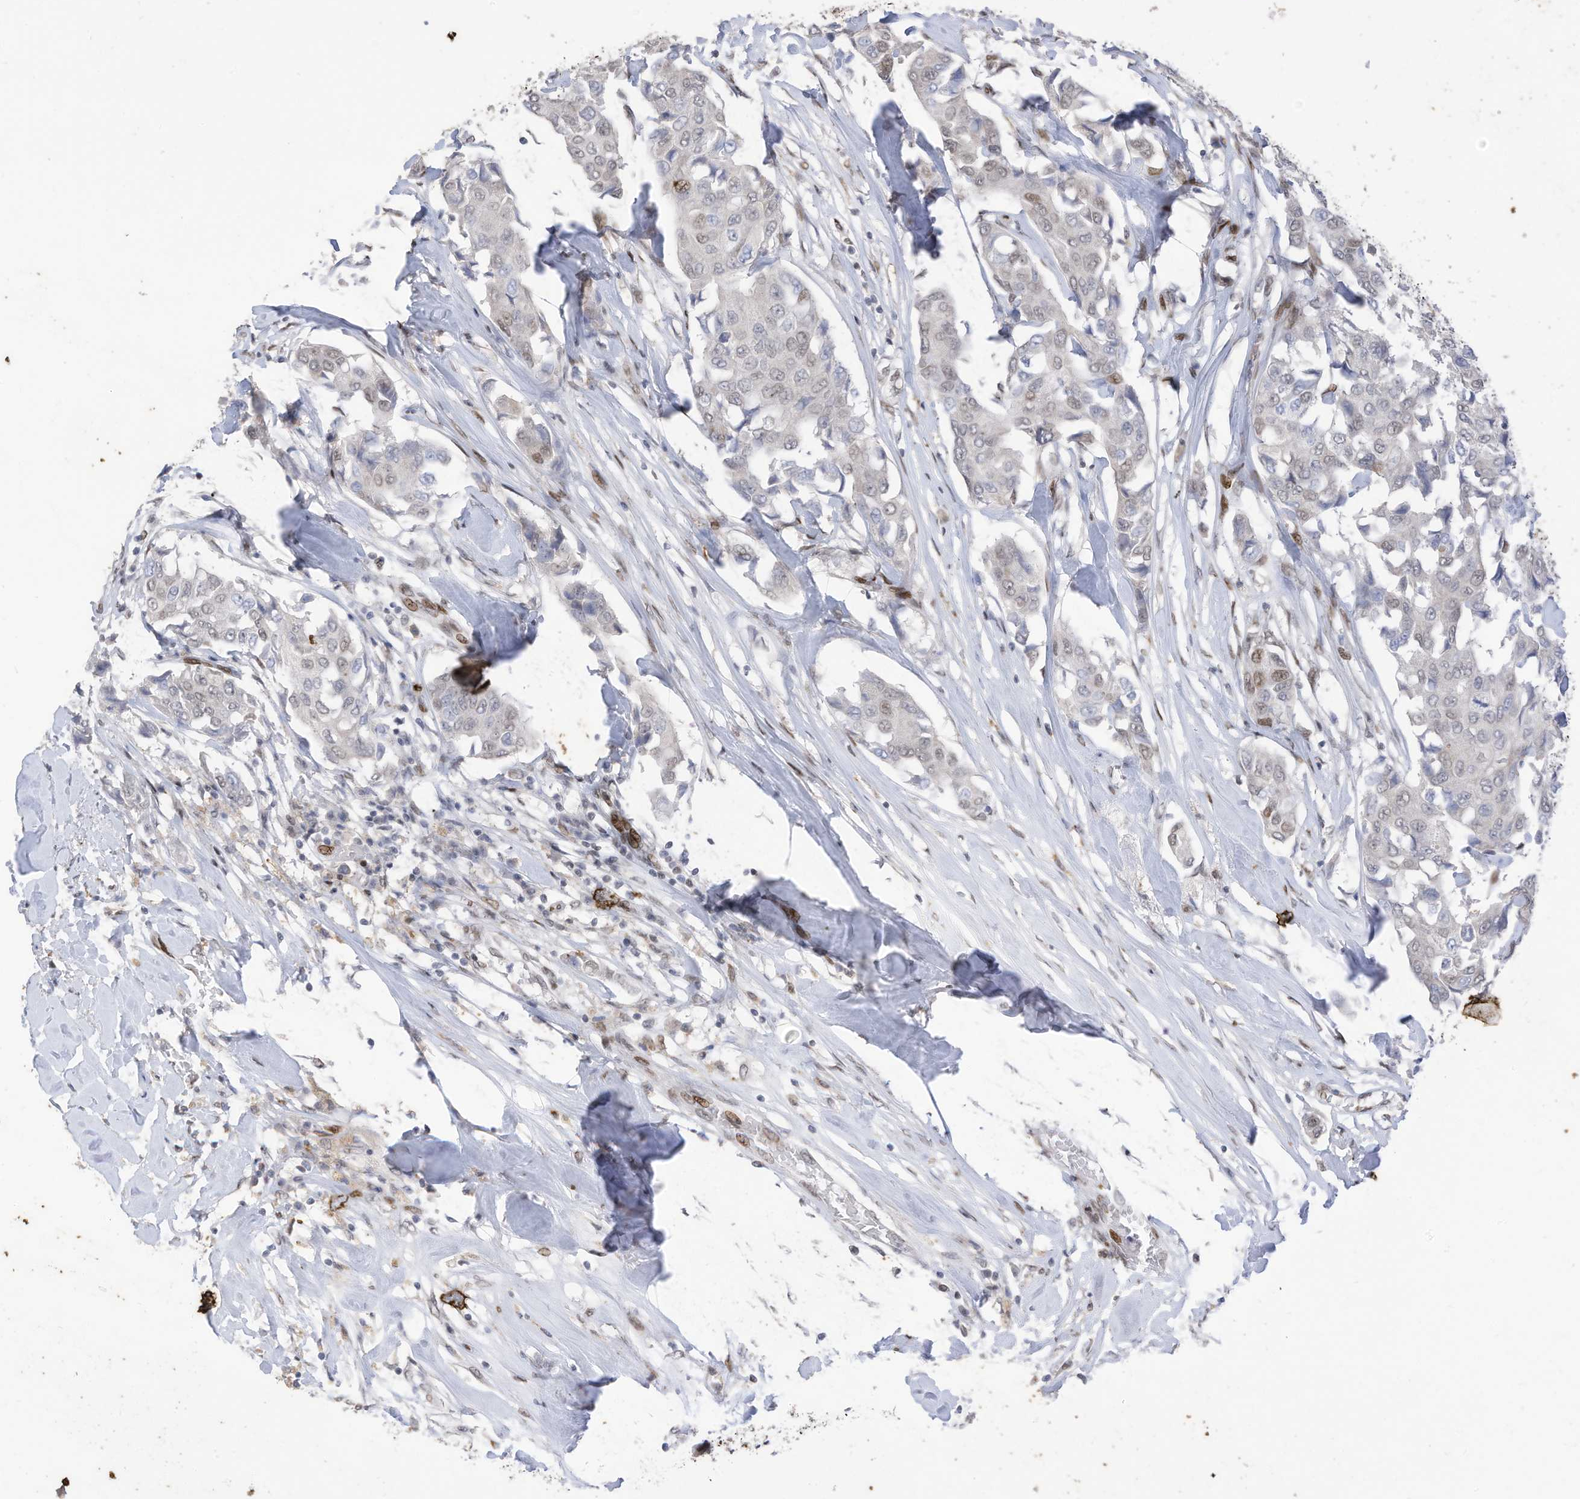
{"staining": {"intensity": "moderate", "quantity": "<25%", "location": "nuclear"}, "tissue": "breast cancer", "cell_type": "Tumor cells", "image_type": "cancer", "snomed": [{"axis": "morphology", "description": "Duct carcinoma"}, {"axis": "topography", "description": "Breast"}], "caption": "Protein staining by immunohistochemistry (IHC) demonstrates moderate nuclear positivity in about <25% of tumor cells in breast cancer (invasive ductal carcinoma).", "gene": "RABL3", "patient": {"sex": "female", "age": 80}}